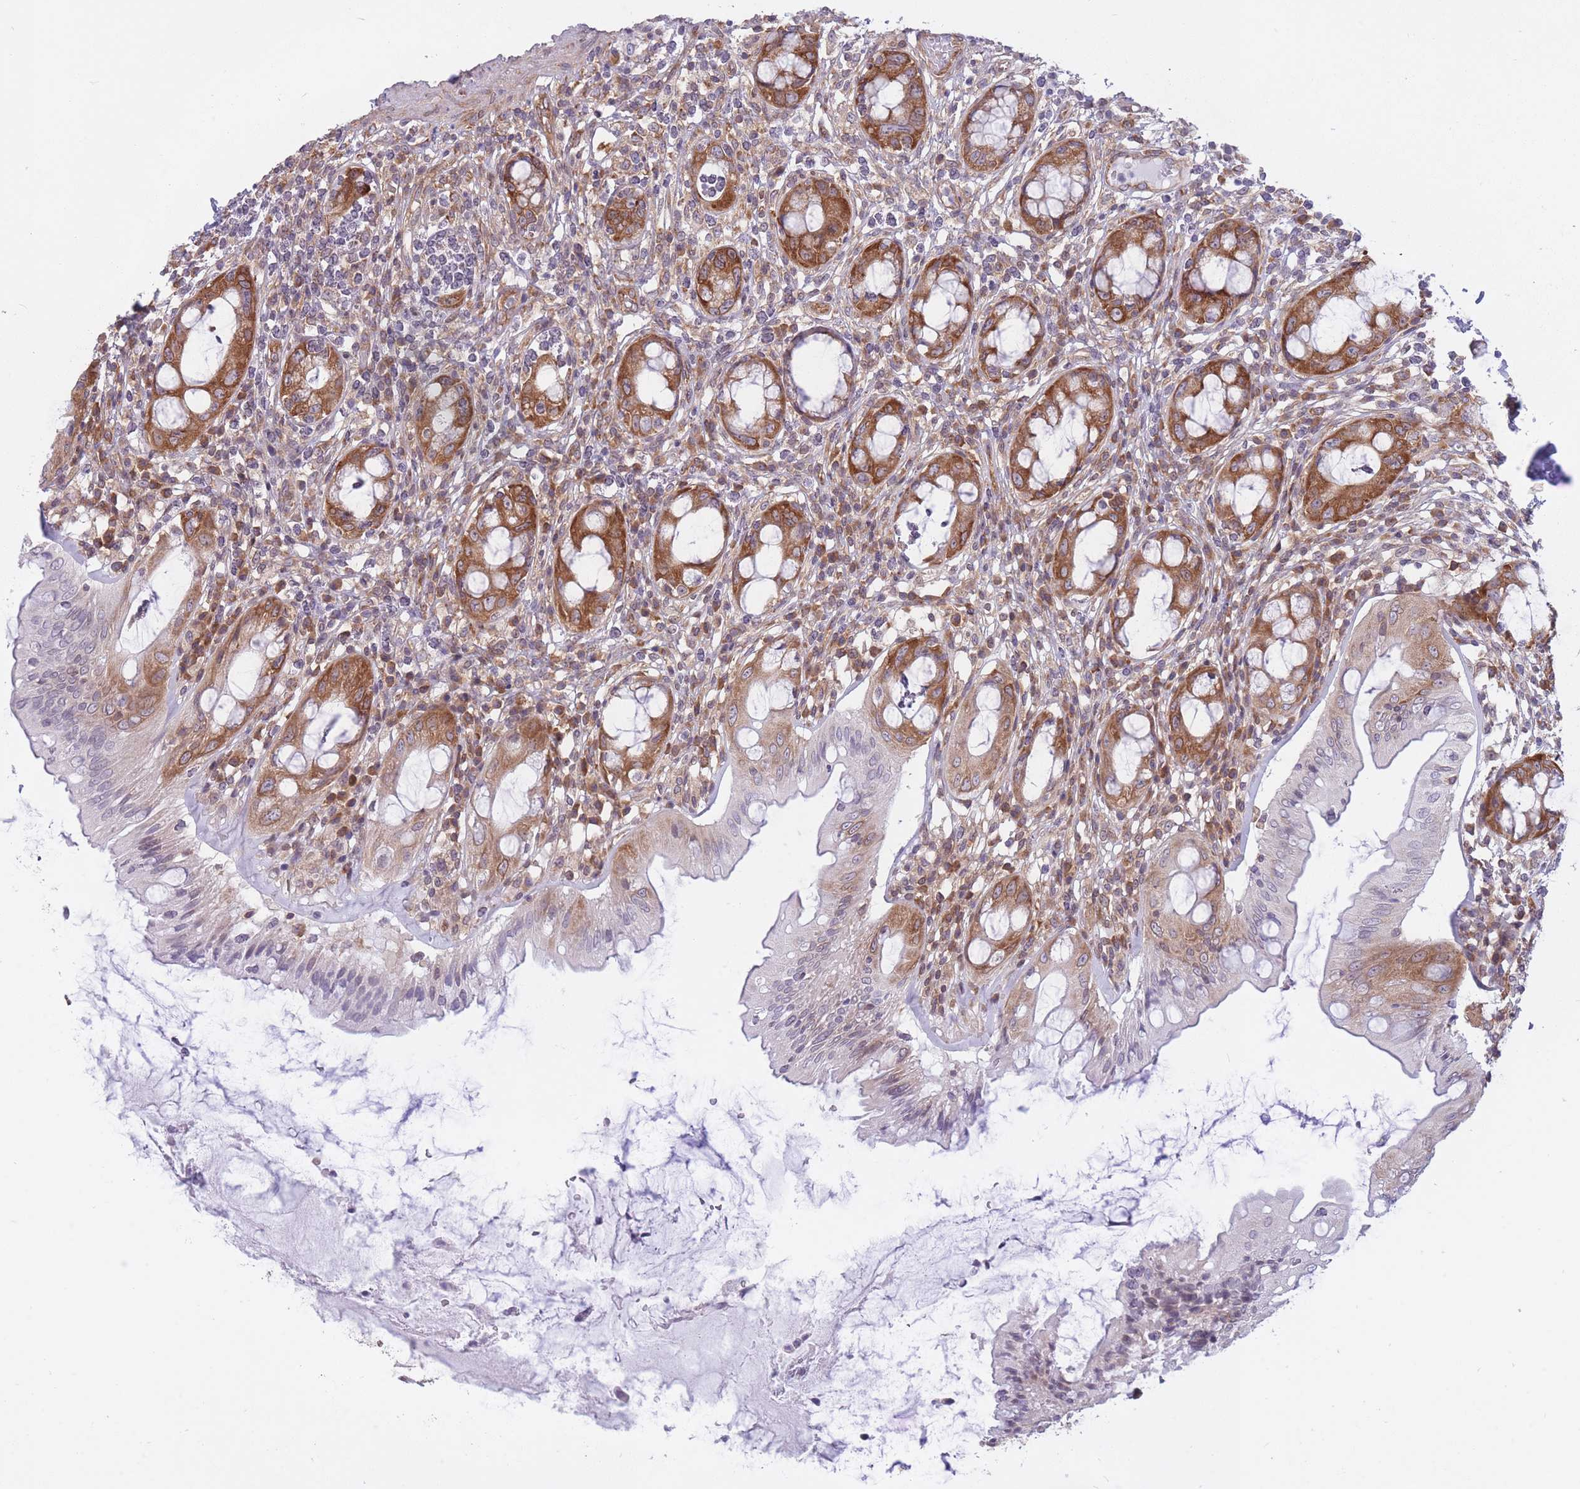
{"staining": {"intensity": "moderate", "quantity": ">75%", "location": "cytoplasmic/membranous"}, "tissue": "rectum", "cell_type": "Glandular cells", "image_type": "normal", "snomed": [{"axis": "morphology", "description": "Normal tissue, NOS"}, {"axis": "topography", "description": "Rectum"}], "caption": "Moderate cytoplasmic/membranous positivity is appreciated in about >75% of glandular cells in unremarkable rectum. Nuclei are stained in blue.", "gene": "CCDC124", "patient": {"sex": "female", "age": 57}}